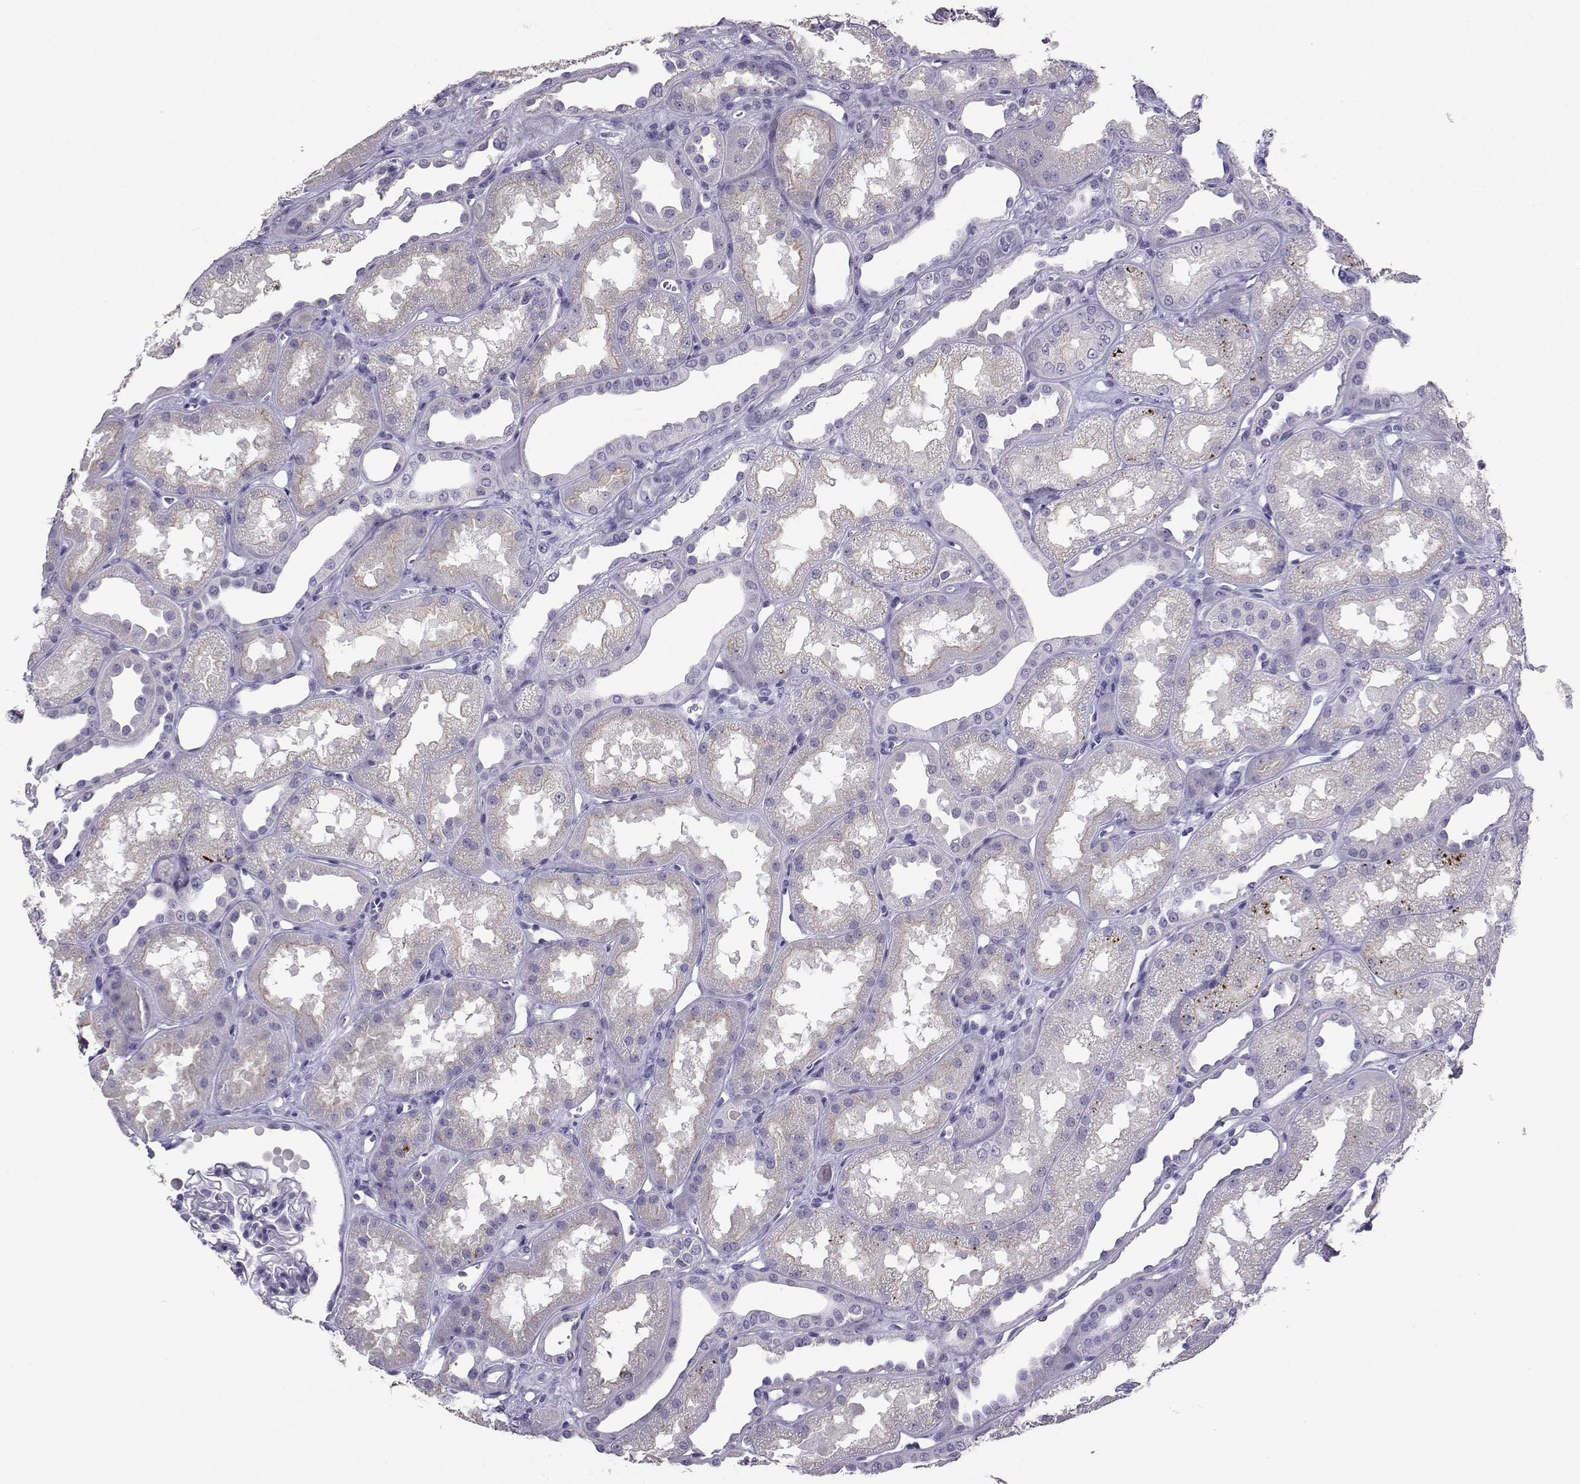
{"staining": {"intensity": "negative", "quantity": "none", "location": "none"}, "tissue": "kidney", "cell_type": "Cells in glomeruli", "image_type": "normal", "snomed": [{"axis": "morphology", "description": "Normal tissue, NOS"}, {"axis": "topography", "description": "Kidney"}], "caption": "Cells in glomeruli are negative for brown protein staining in unremarkable kidney. The staining was performed using DAB (3,3'-diaminobenzidine) to visualize the protein expression in brown, while the nuclei were stained in blue with hematoxylin (Magnification: 20x).", "gene": "TBR1", "patient": {"sex": "male", "age": 61}}